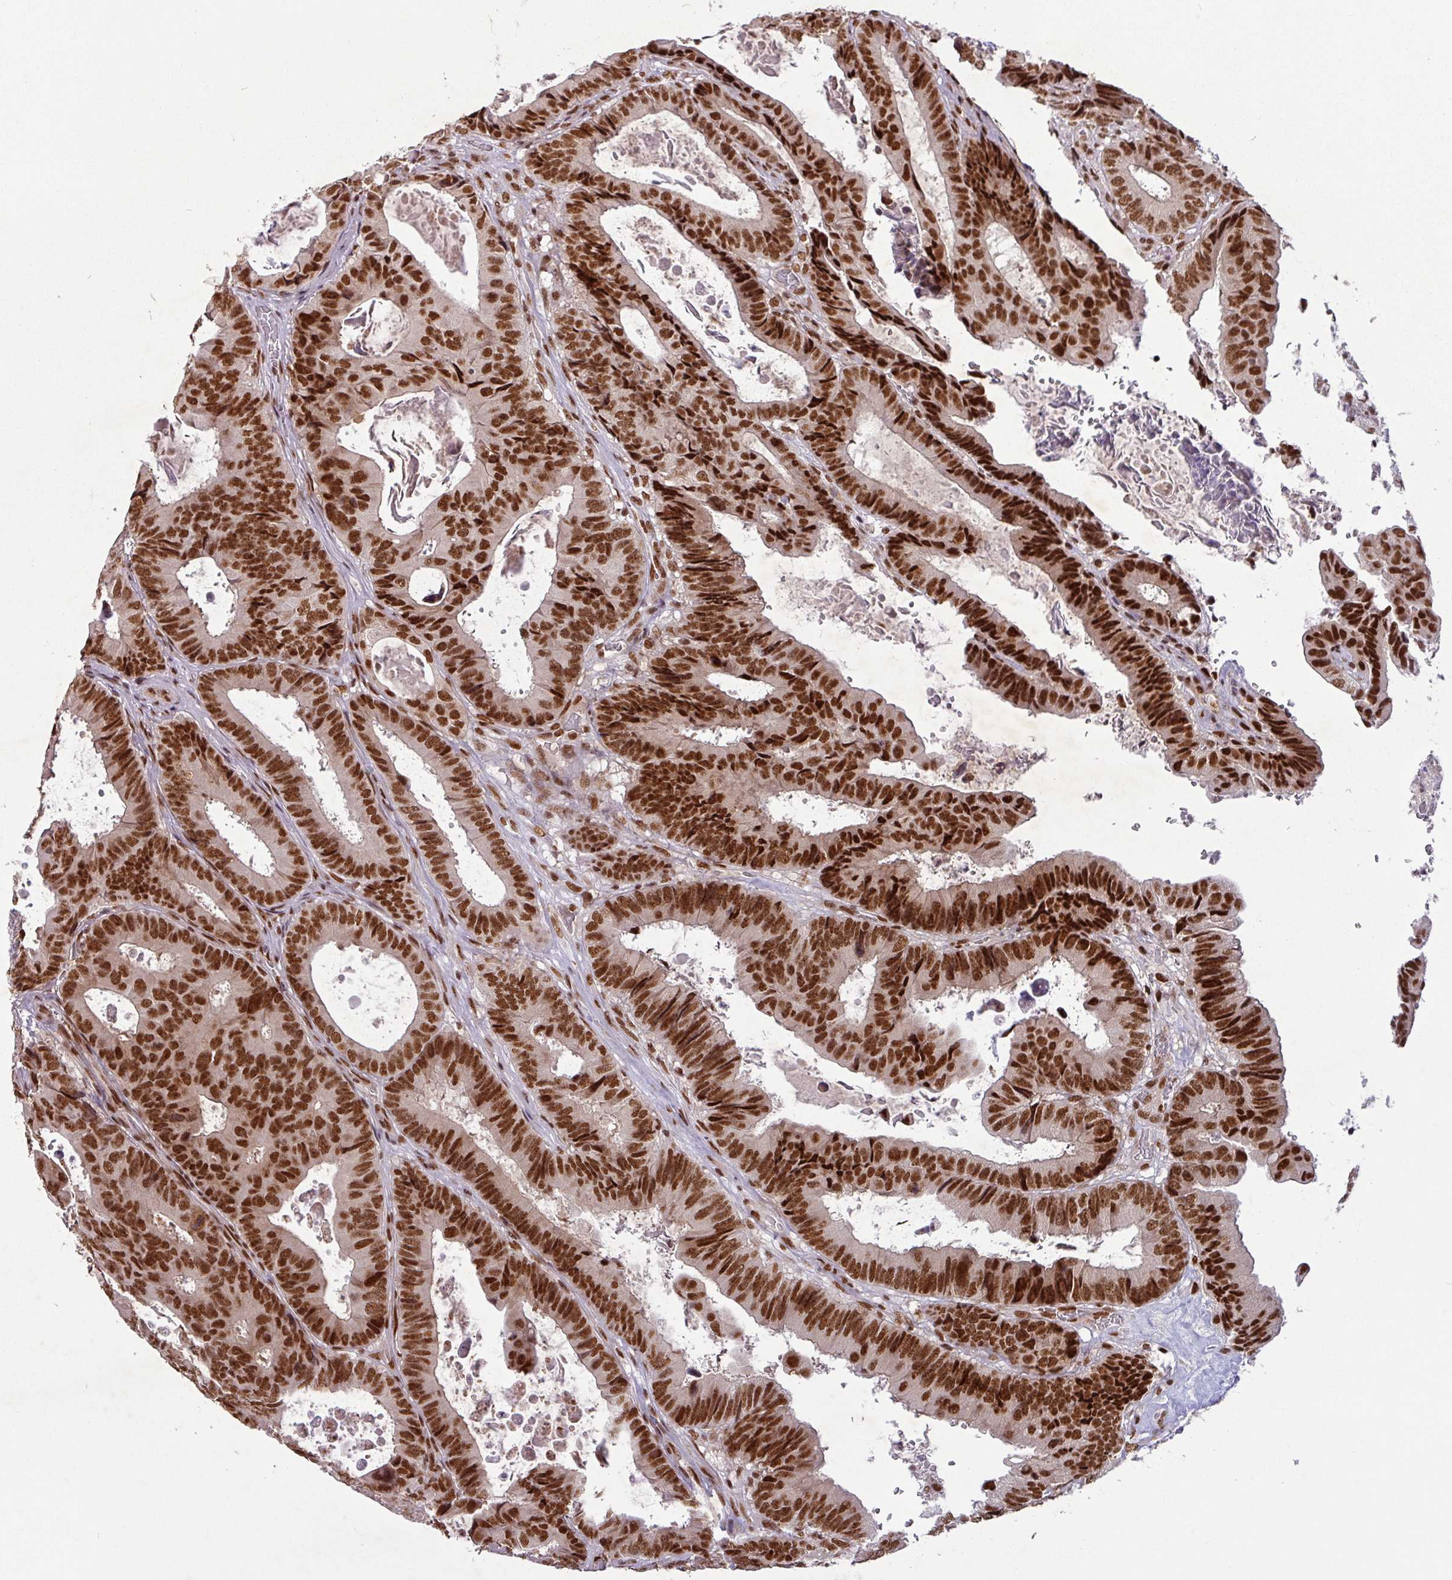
{"staining": {"intensity": "strong", "quantity": ">75%", "location": "nuclear"}, "tissue": "colorectal cancer", "cell_type": "Tumor cells", "image_type": "cancer", "snomed": [{"axis": "morphology", "description": "Adenocarcinoma, NOS"}, {"axis": "topography", "description": "Colon"}], "caption": "Protein expression analysis of adenocarcinoma (colorectal) demonstrates strong nuclear expression in approximately >75% of tumor cells. (DAB (3,3'-diaminobenzidine) IHC, brown staining for protein, blue staining for nuclei).", "gene": "SRSF2", "patient": {"sex": "male", "age": 85}}